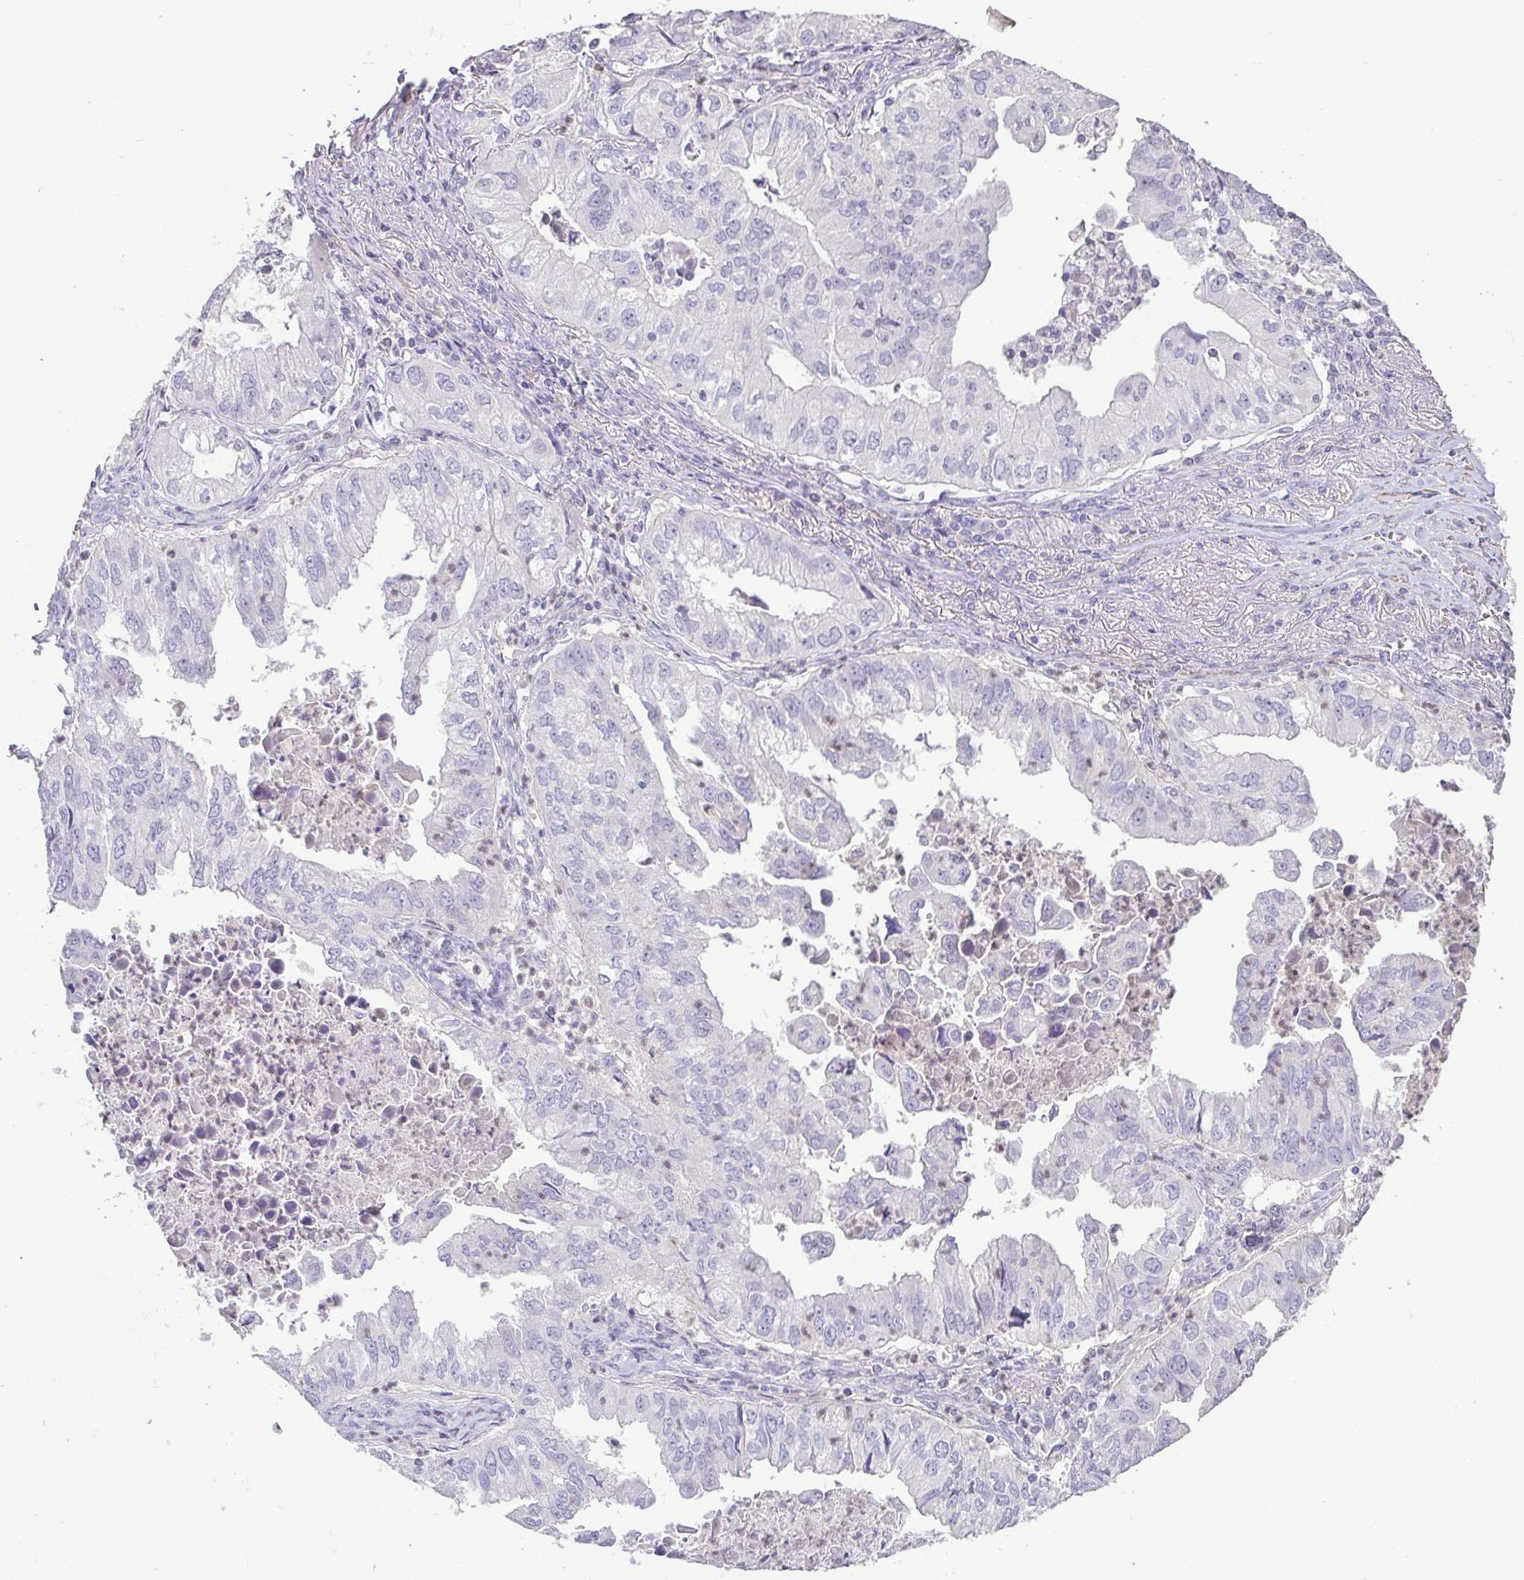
{"staining": {"intensity": "negative", "quantity": "none", "location": "none"}, "tissue": "lung cancer", "cell_type": "Tumor cells", "image_type": "cancer", "snomed": [{"axis": "morphology", "description": "Adenocarcinoma, NOS"}, {"axis": "topography", "description": "Lung"}], "caption": "Immunohistochemistry (IHC) of lung cancer (adenocarcinoma) demonstrates no staining in tumor cells.", "gene": "PYGM", "patient": {"sex": "male", "age": 48}}